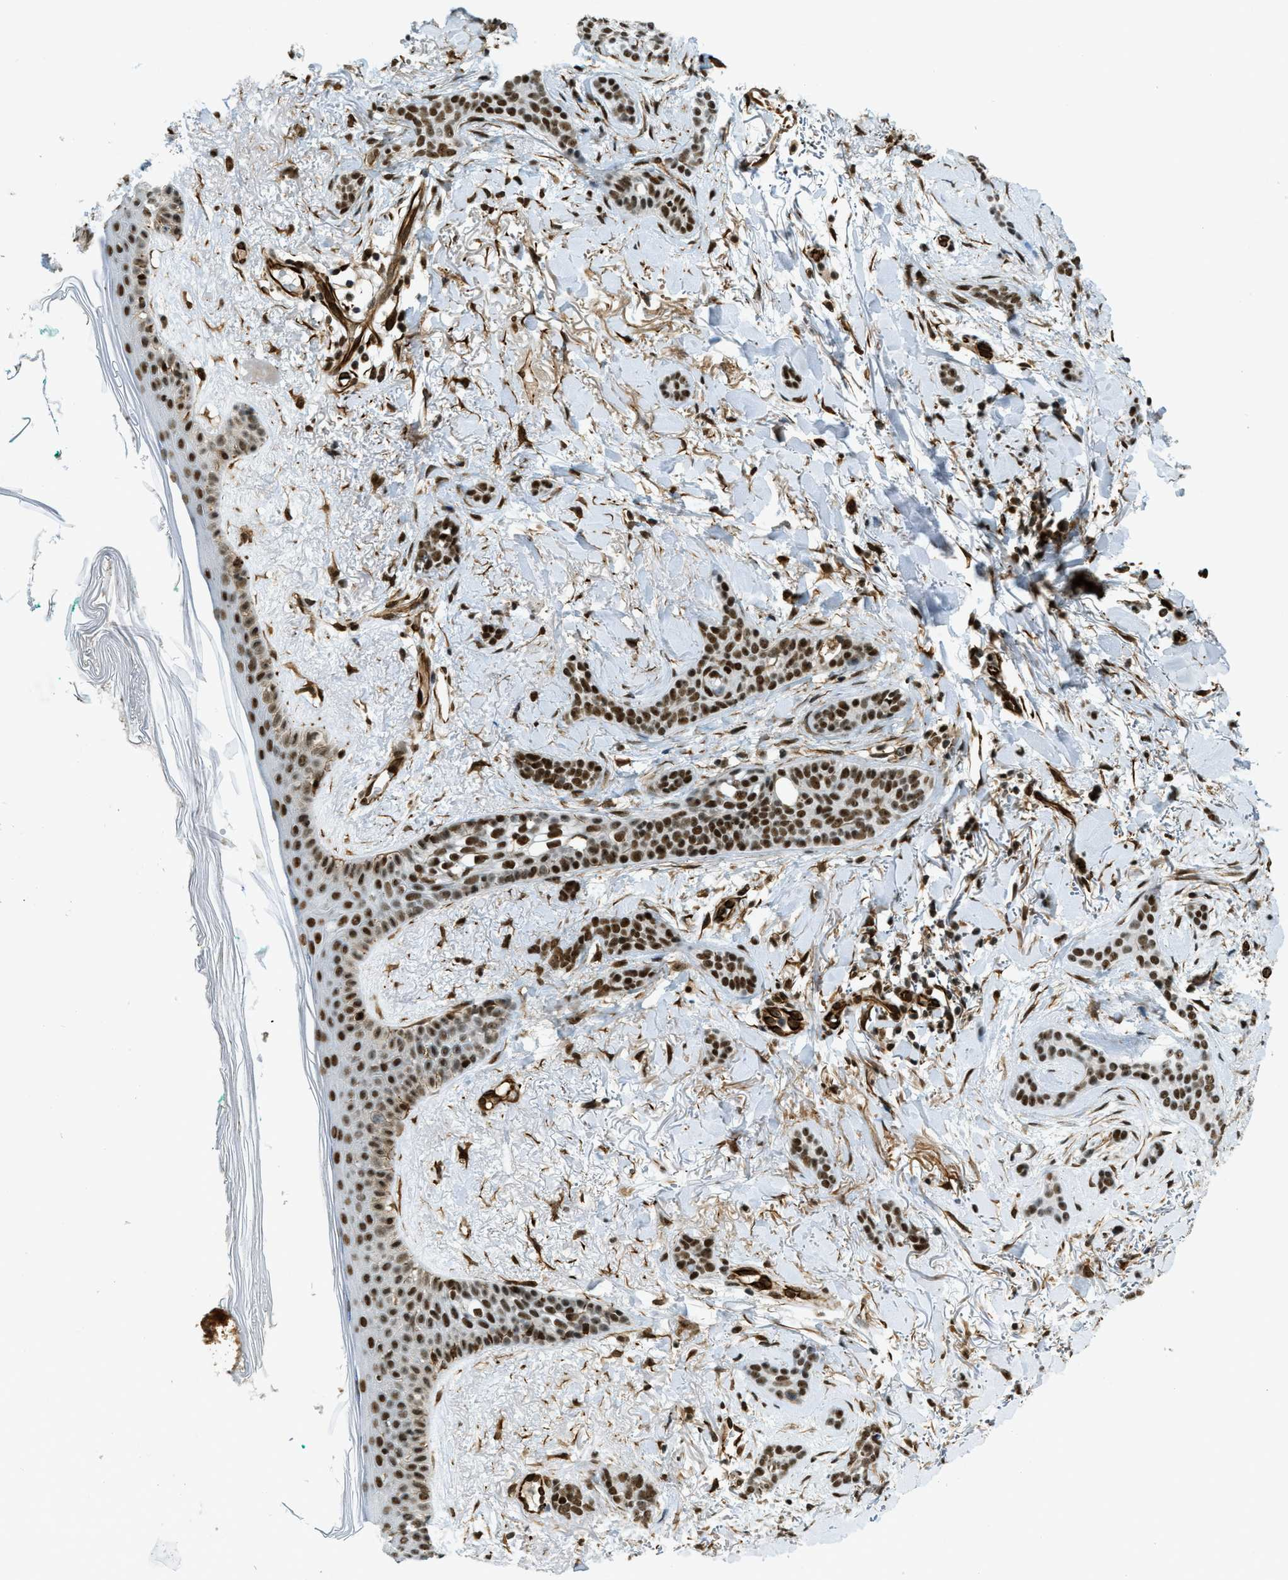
{"staining": {"intensity": "strong", "quantity": ">75%", "location": "nuclear"}, "tissue": "skin cancer", "cell_type": "Tumor cells", "image_type": "cancer", "snomed": [{"axis": "morphology", "description": "Basal cell carcinoma"}, {"axis": "morphology", "description": "Adnexal tumor, benign"}, {"axis": "topography", "description": "Skin"}], "caption": "This is a photomicrograph of immunohistochemistry (IHC) staining of benign adnexal tumor (skin), which shows strong positivity in the nuclear of tumor cells.", "gene": "ZFR", "patient": {"sex": "female", "age": 42}}